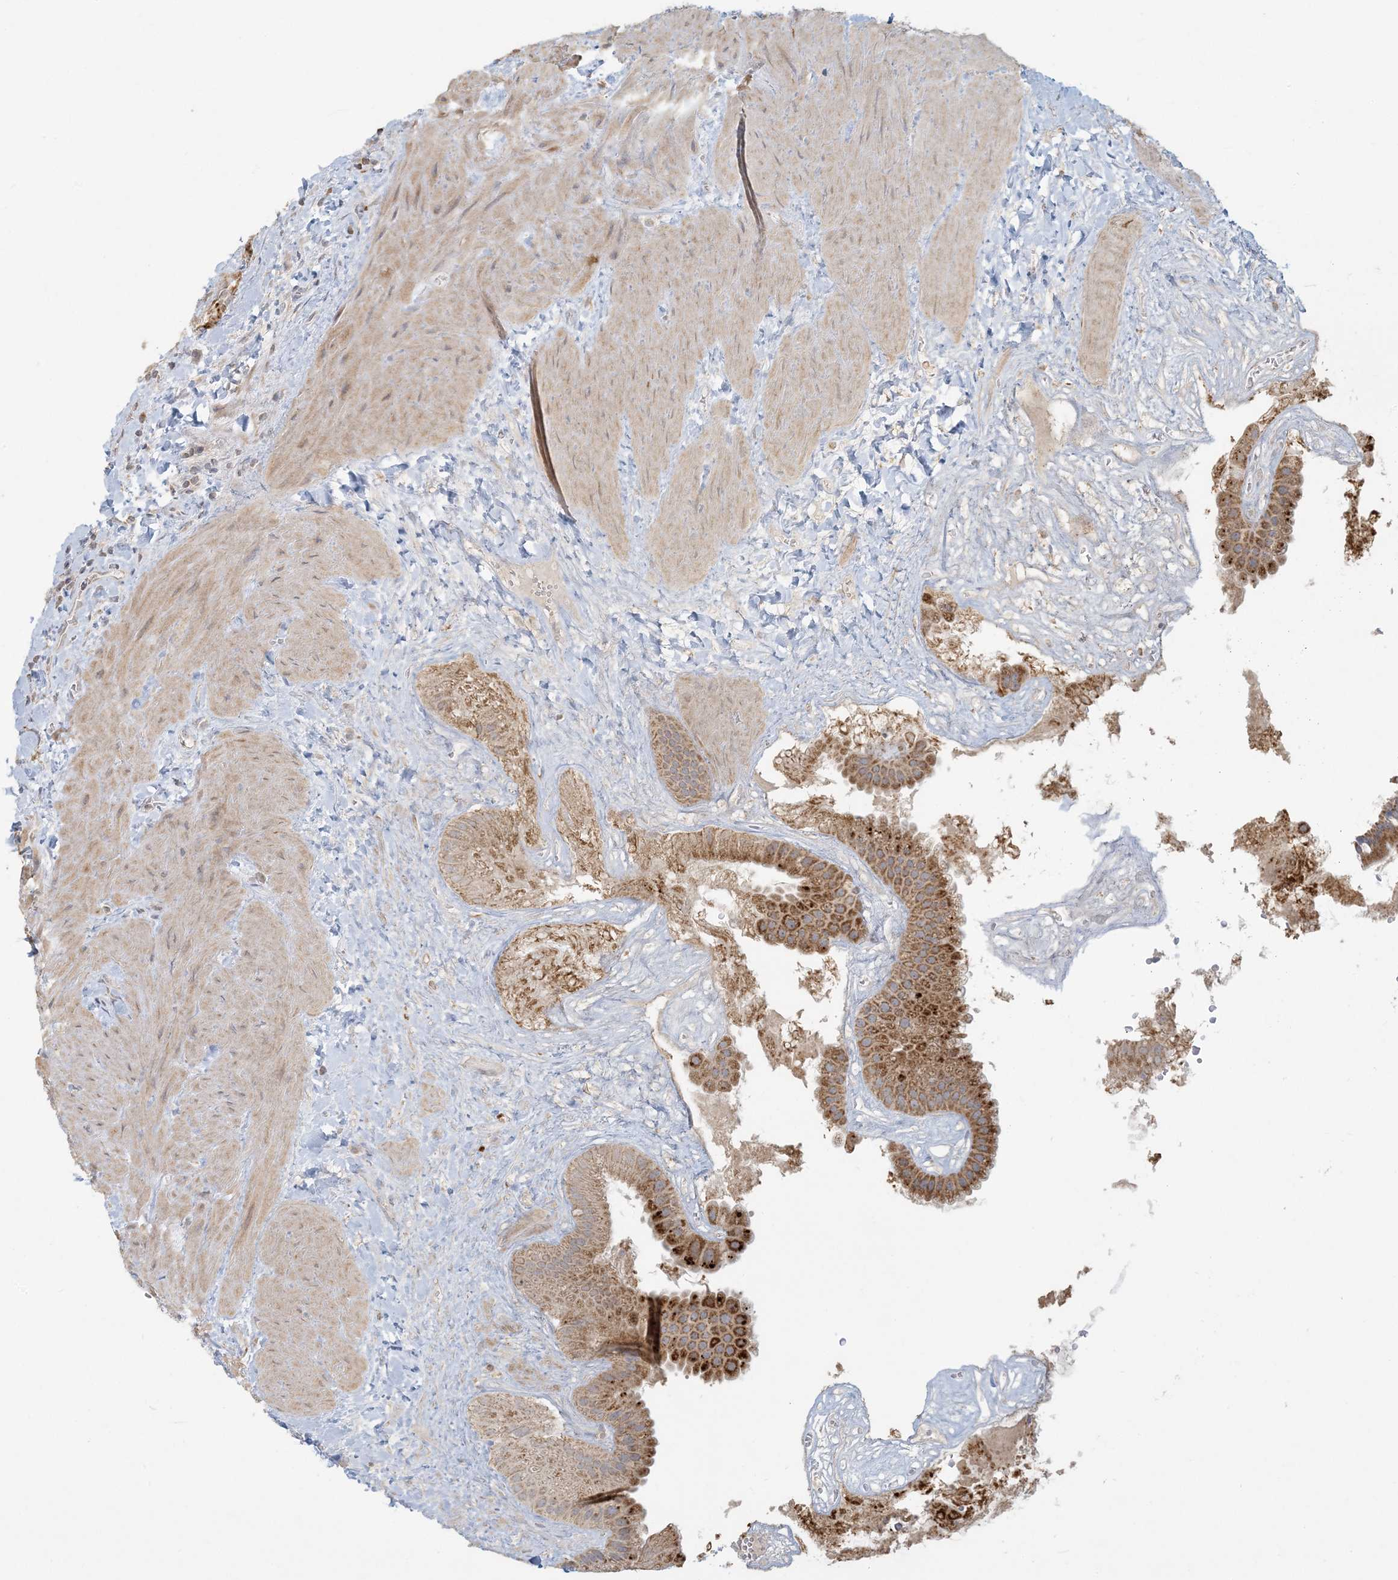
{"staining": {"intensity": "strong", "quantity": ">75%", "location": "cytoplasmic/membranous"}, "tissue": "gallbladder", "cell_type": "Glandular cells", "image_type": "normal", "snomed": [{"axis": "morphology", "description": "Normal tissue, NOS"}, {"axis": "topography", "description": "Gallbladder"}], "caption": "The photomicrograph reveals a brown stain indicating the presence of a protein in the cytoplasmic/membranous of glandular cells in gallbladder. (IHC, brightfield microscopy, high magnification).", "gene": "MCAT", "patient": {"sex": "male", "age": 55}}